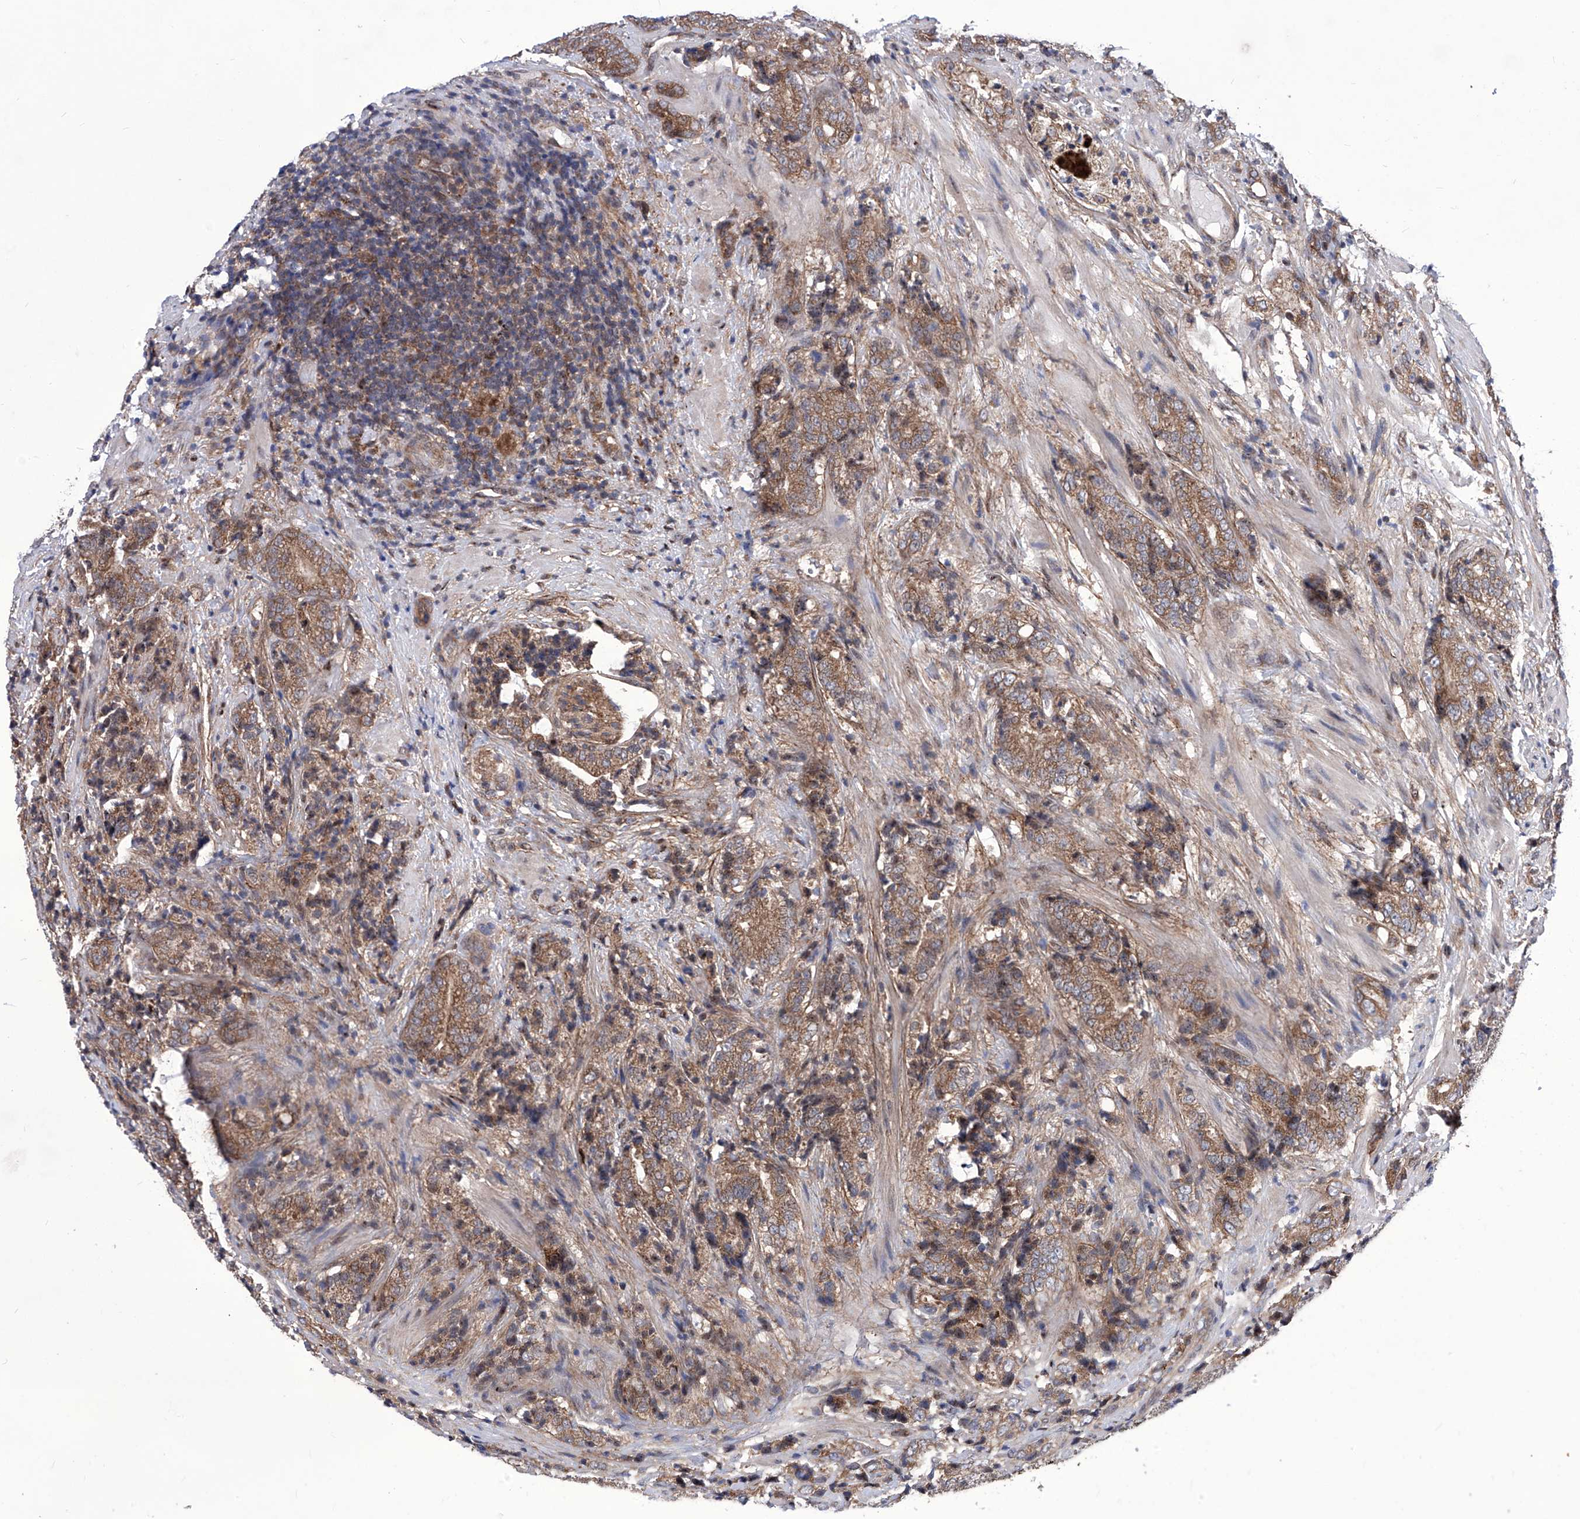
{"staining": {"intensity": "moderate", "quantity": ">75%", "location": "cytoplasmic/membranous"}, "tissue": "prostate cancer", "cell_type": "Tumor cells", "image_type": "cancer", "snomed": [{"axis": "morphology", "description": "Adenocarcinoma, High grade"}, {"axis": "topography", "description": "Prostate"}], "caption": "An IHC micrograph of neoplastic tissue is shown. Protein staining in brown labels moderate cytoplasmic/membranous positivity in prostate adenocarcinoma (high-grade) within tumor cells.", "gene": "KTI12", "patient": {"sex": "male", "age": 57}}